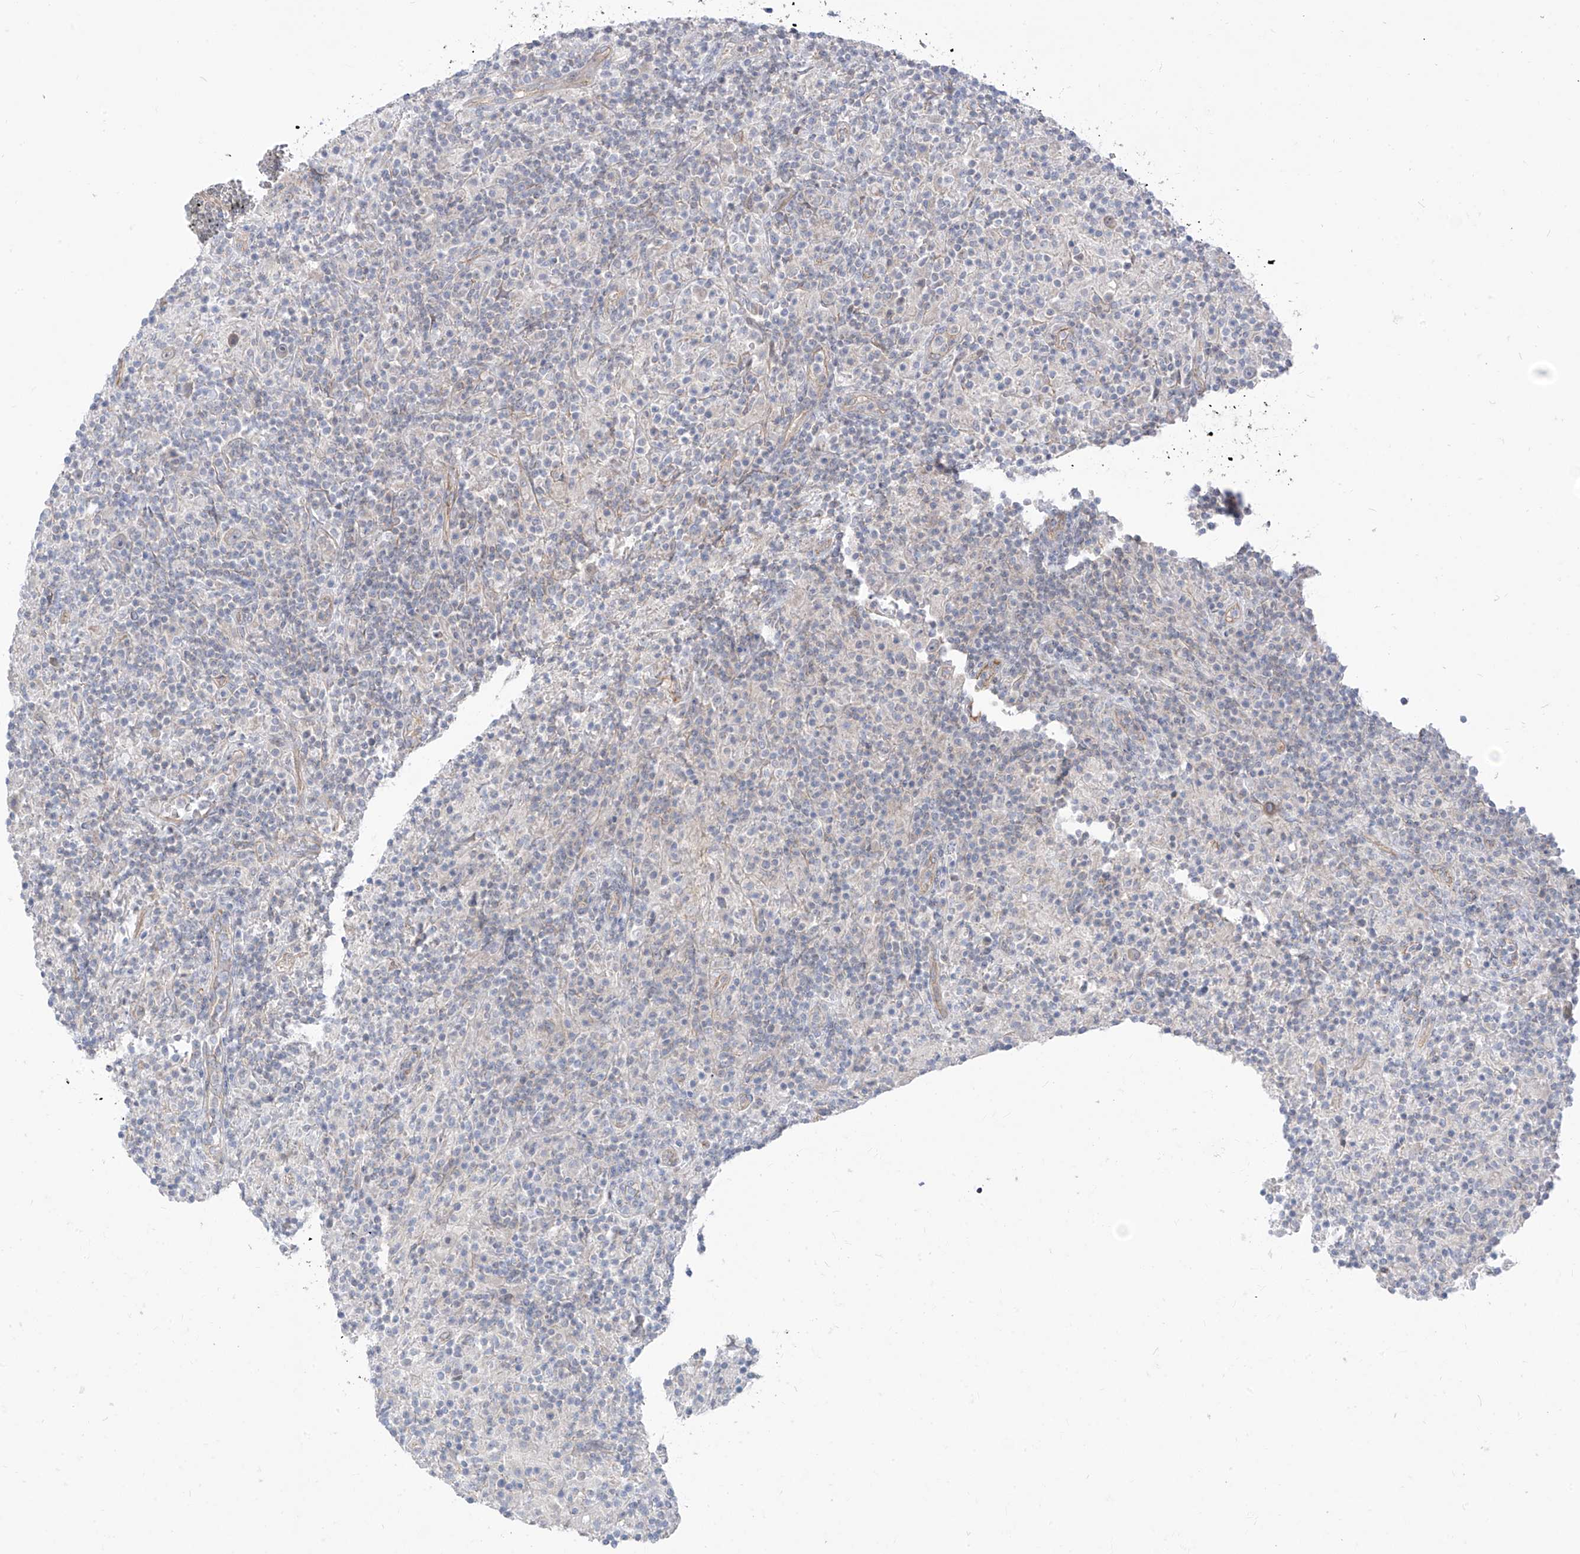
{"staining": {"intensity": "negative", "quantity": "none", "location": "none"}, "tissue": "lymphoma", "cell_type": "Tumor cells", "image_type": "cancer", "snomed": [{"axis": "morphology", "description": "Hodgkin's disease, NOS"}, {"axis": "topography", "description": "Lymph node"}], "caption": "IHC image of neoplastic tissue: Hodgkin's disease stained with DAB displays no significant protein expression in tumor cells. (DAB (3,3'-diaminobenzidine) IHC with hematoxylin counter stain).", "gene": "EPHX4", "patient": {"sex": "male", "age": 70}}